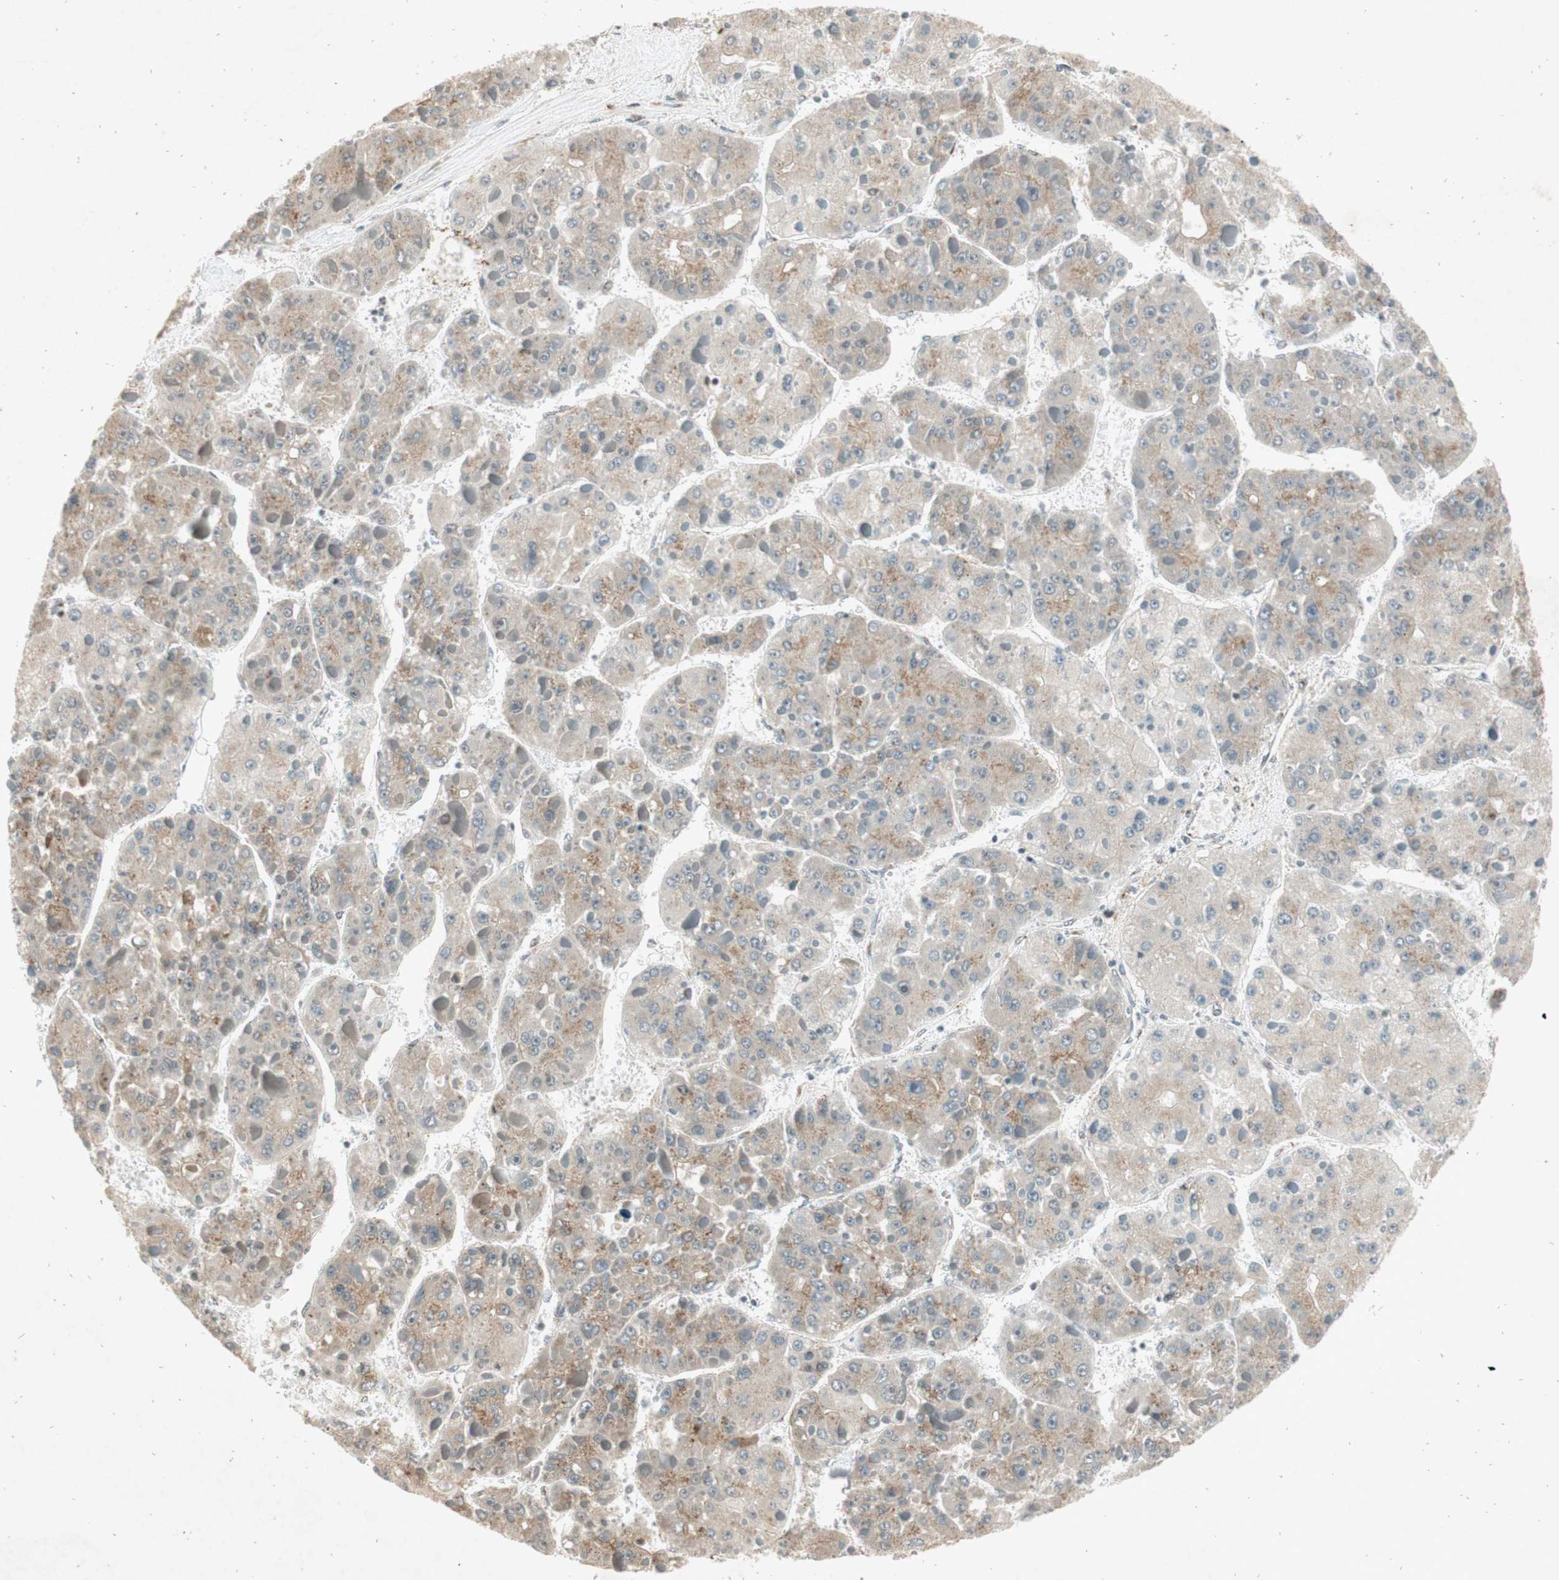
{"staining": {"intensity": "weak", "quantity": ">75%", "location": "cytoplasmic/membranous"}, "tissue": "liver cancer", "cell_type": "Tumor cells", "image_type": "cancer", "snomed": [{"axis": "morphology", "description": "Carcinoma, Hepatocellular, NOS"}, {"axis": "topography", "description": "Liver"}], "caption": "Protein analysis of liver hepatocellular carcinoma tissue displays weak cytoplasmic/membranous positivity in approximately >75% of tumor cells.", "gene": "NEO1", "patient": {"sex": "female", "age": 73}}